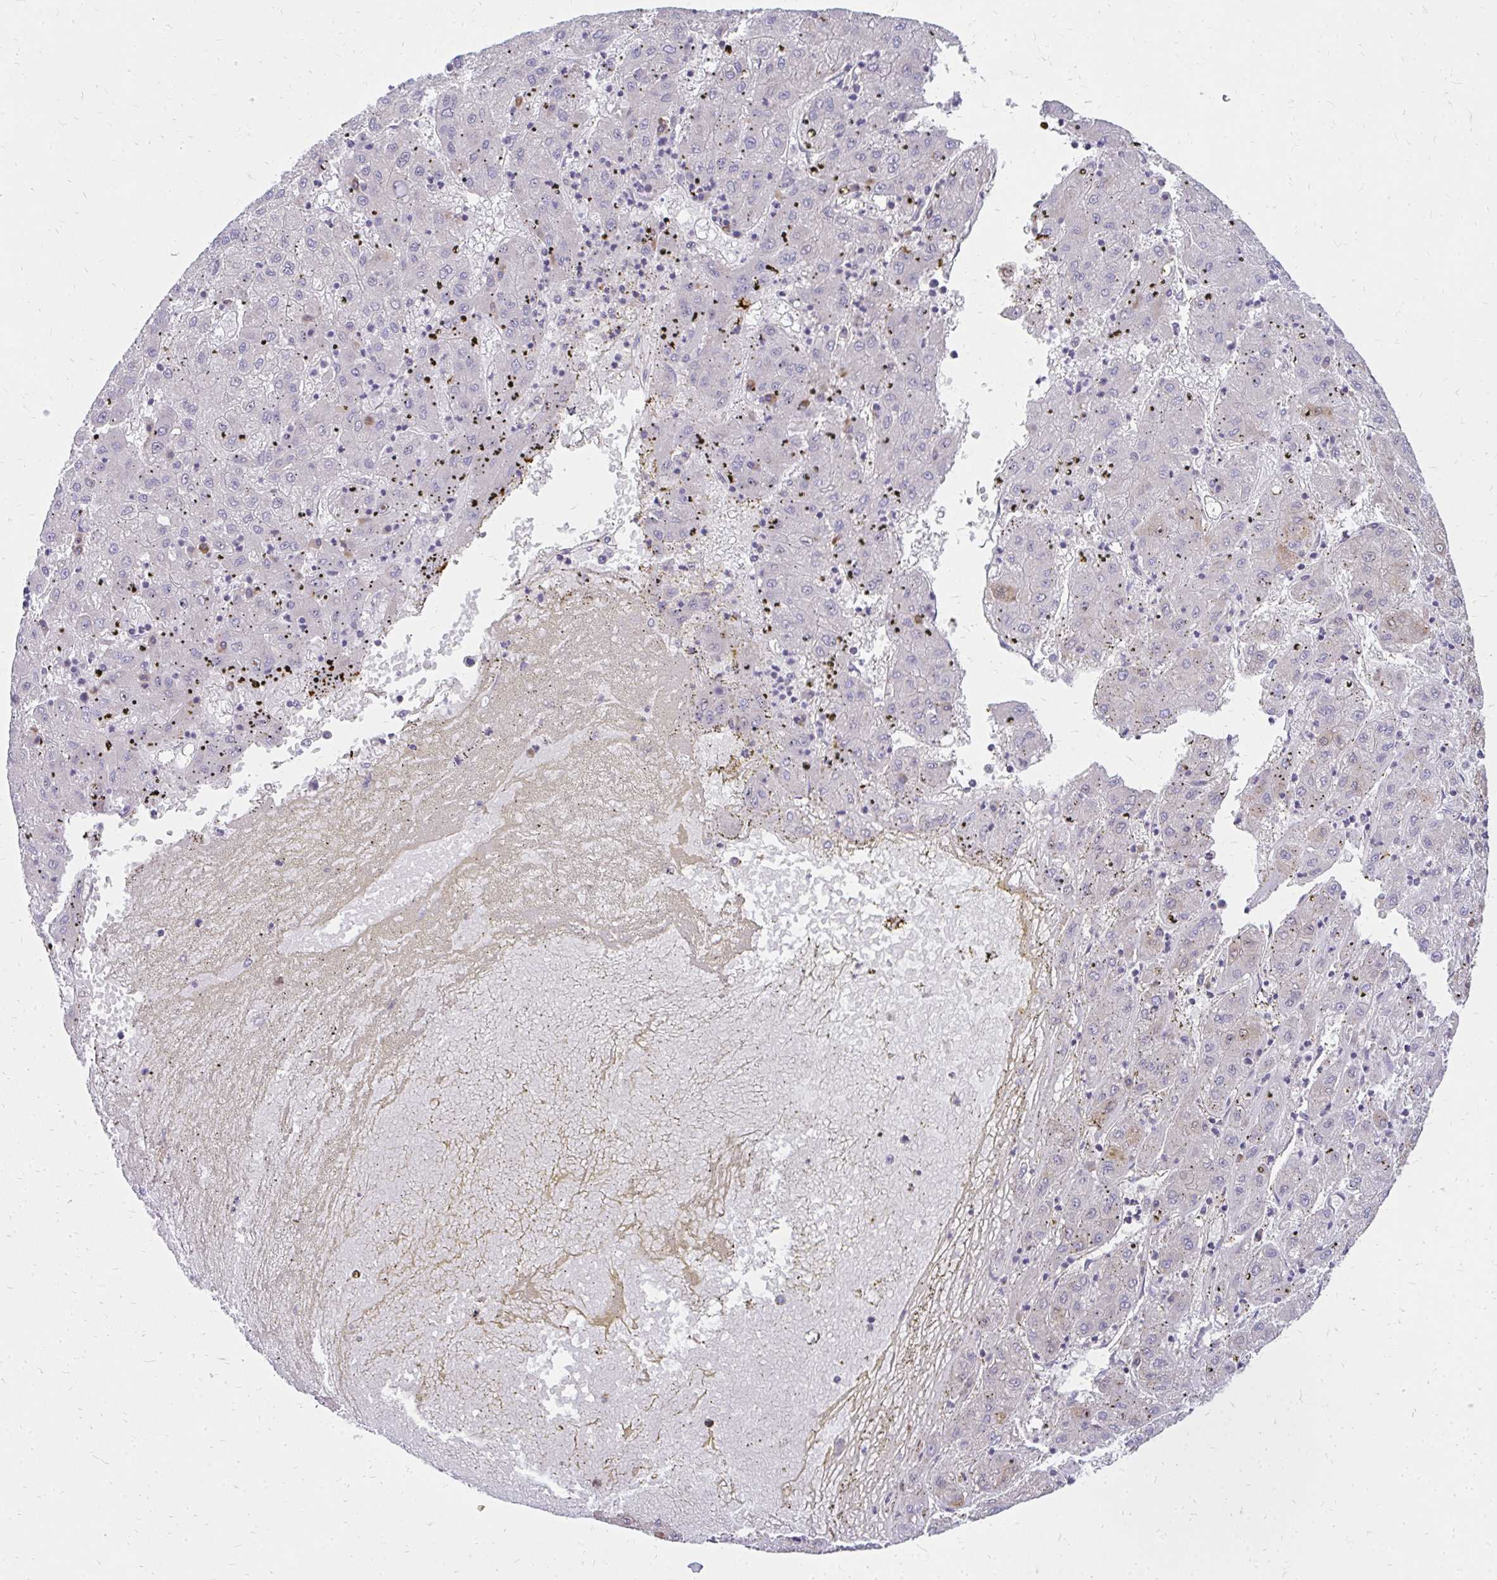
{"staining": {"intensity": "negative", "quantity": "none", "location": "none"}, "tissue": "liver cancer", "cell_type": "Tumor cells", "image_type": "cancer", "snomed": [{"axis": "morphology", "description": "Carcinoma, Hepatocellular, NOS"}, {"axis": "topography", "description": "Liver"}], "caption": "DAB (3,3'-diaminobenzidine) immunohistochemical staining of human hepatocellular carcinoma (liver) demonstrates no significant expression in tumor cells.", "gene": "FAM9A", "patient": {"sex": "male", "age": 72}}